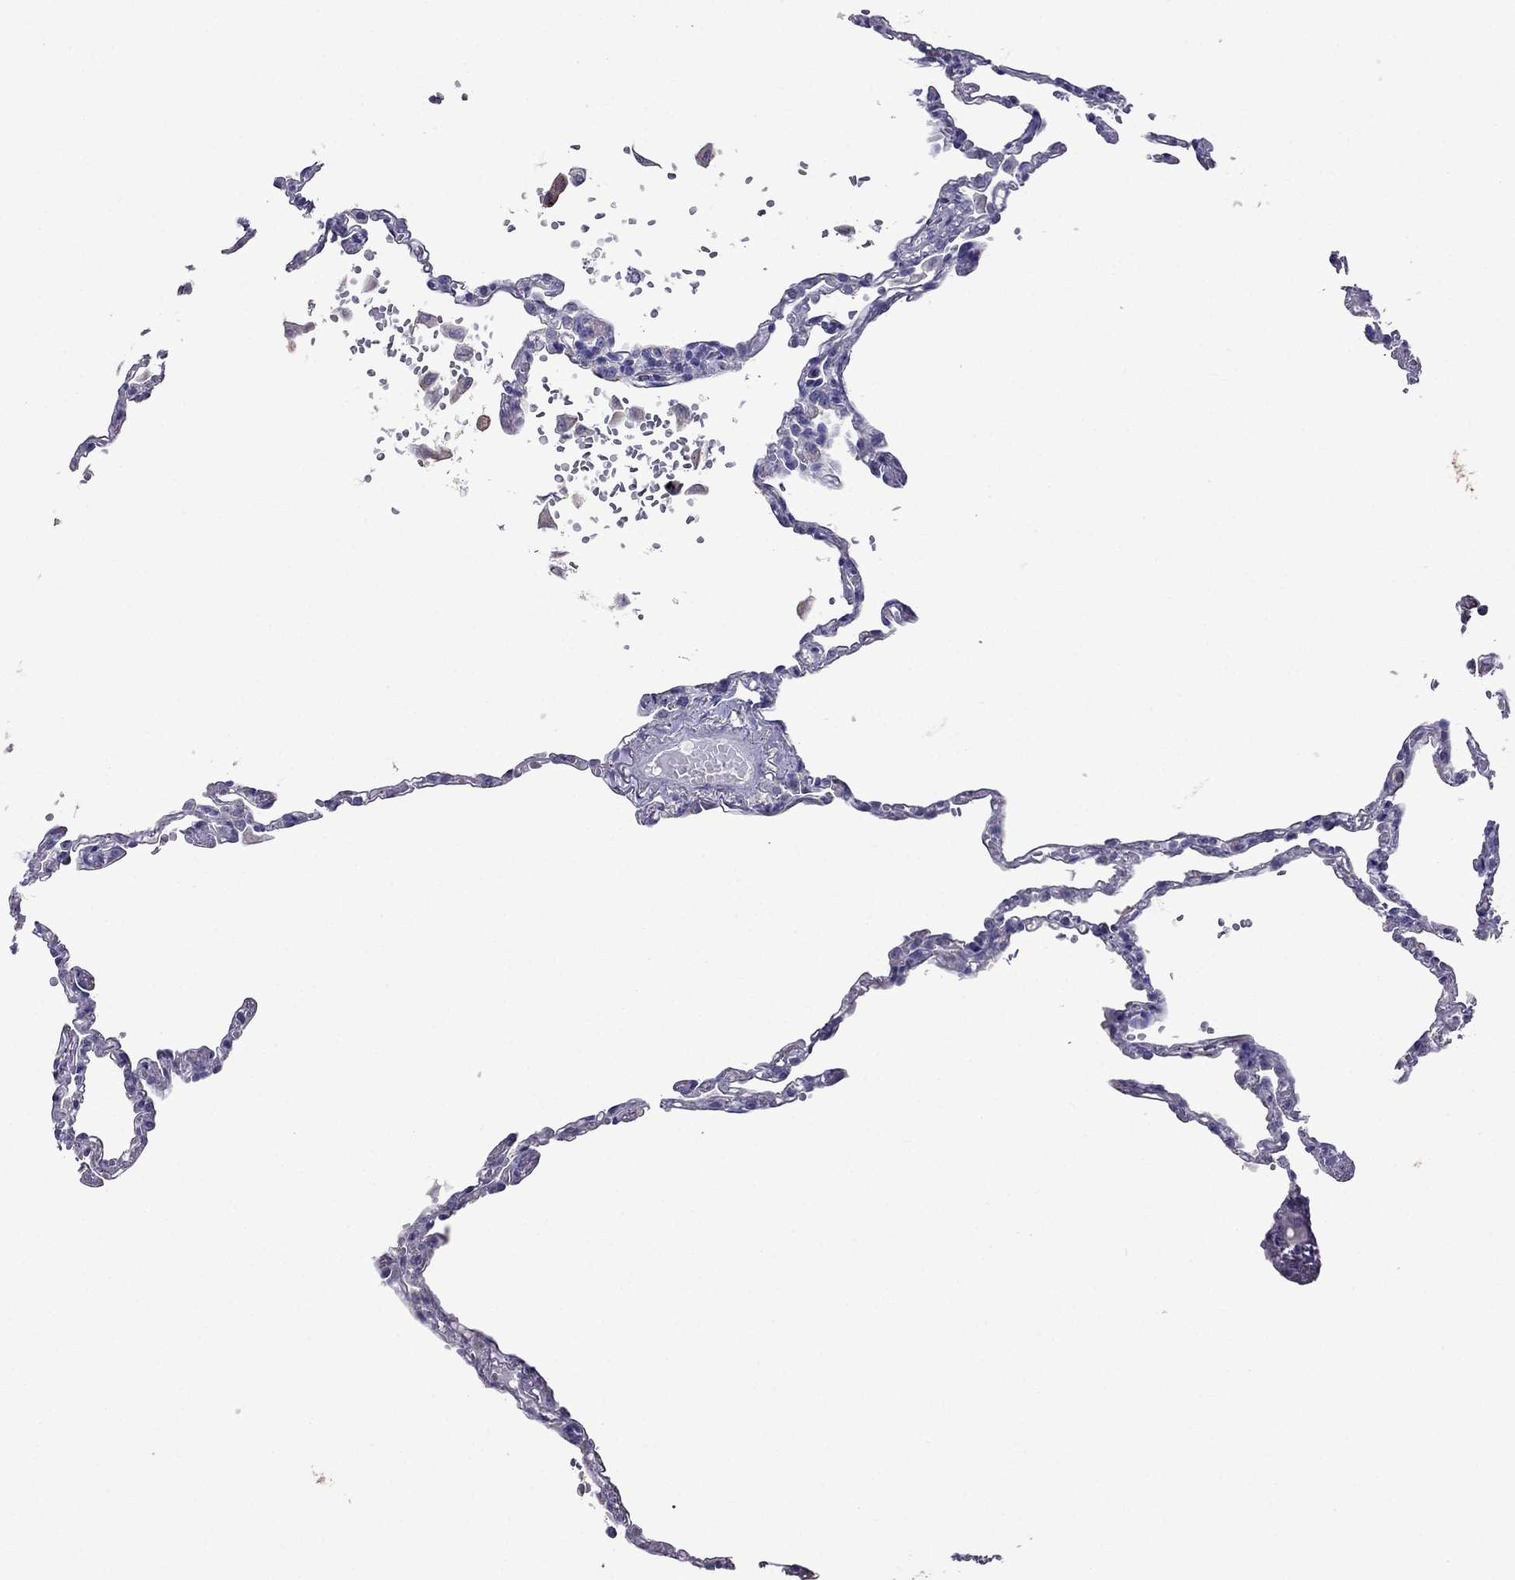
{"staining": {"intensity": "negative", "quantity": "none", "location": "none"}, "tissue": "lung", "cell_type": "Alveolar cells", "image_type": "normal", "snomed": [{"axis": "morphology", "description": "Normal tissue, NOS"}, {"axis": "topography", "description": "Lung"}], "caption": "Histopathology image shows no protein positivity in alveolar cells of normal lung.", "gene": "AK5", "patient": {"sex": "male", "age": 78}}